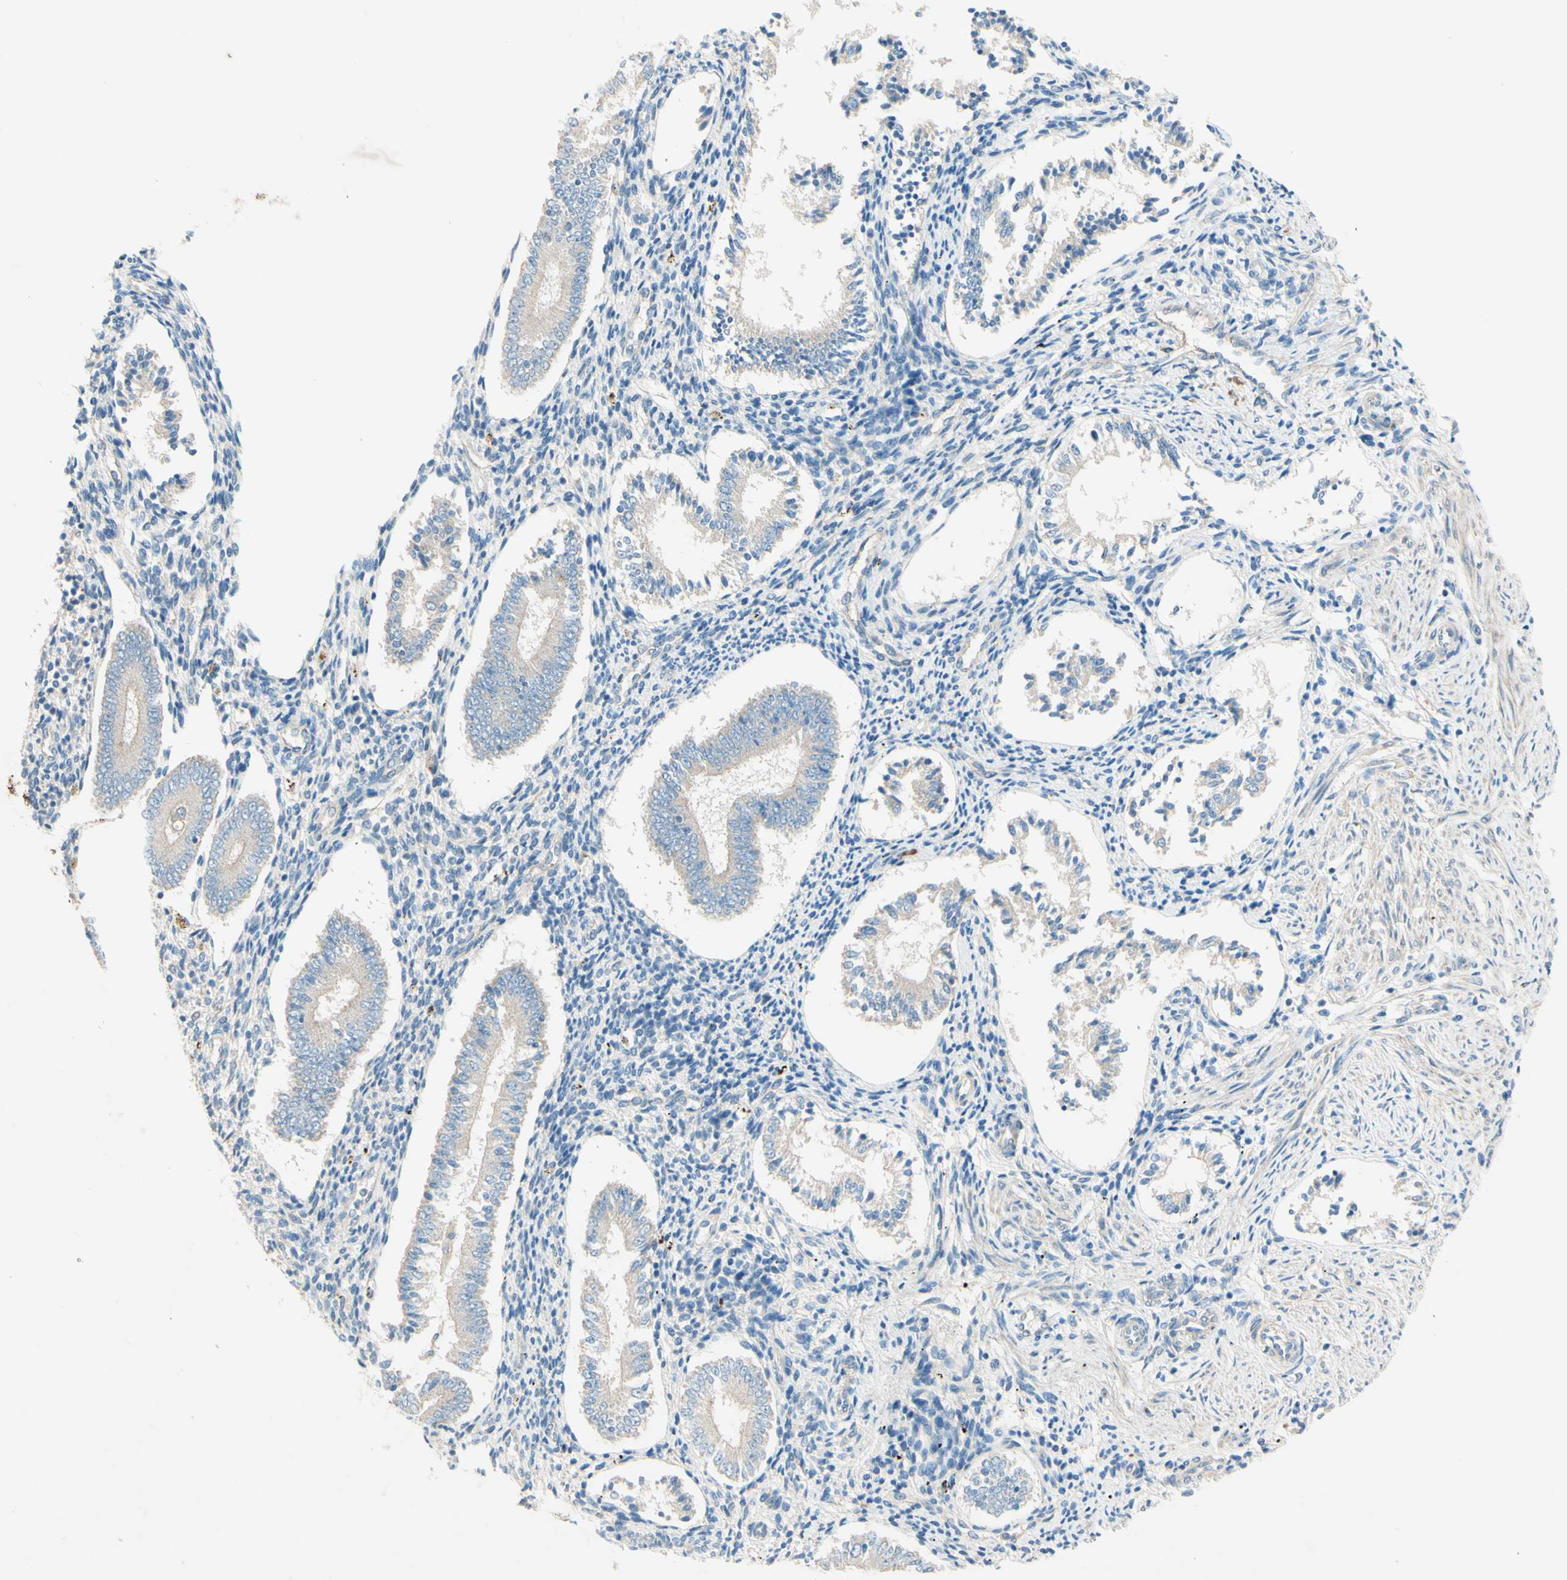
{"staining": {"intensity": "weak", "quantity": ">75%", "location": "cytoplasmic/membranous"}, "tissue": "endometrium", "cell_type": "Cells in endometrial stroma", "image_type": "normal", "snomed": [{"axis": "morphology", "description": "Normal tissue, NOS"}, {"axis": "topography", "description": "Endometrium"}], "caption": "IHC photomicrograph of normal endometrium: human endometrium stained using immunohistochemistry shows low levels of weak protein expression localized specifically in the cytoplasmic/membranous of cells in endometrial stroma, appearing as a cytoplasmic/membranous brown color.", "gene": "IL2", "patient": {"sex": "female", "age": 42}}